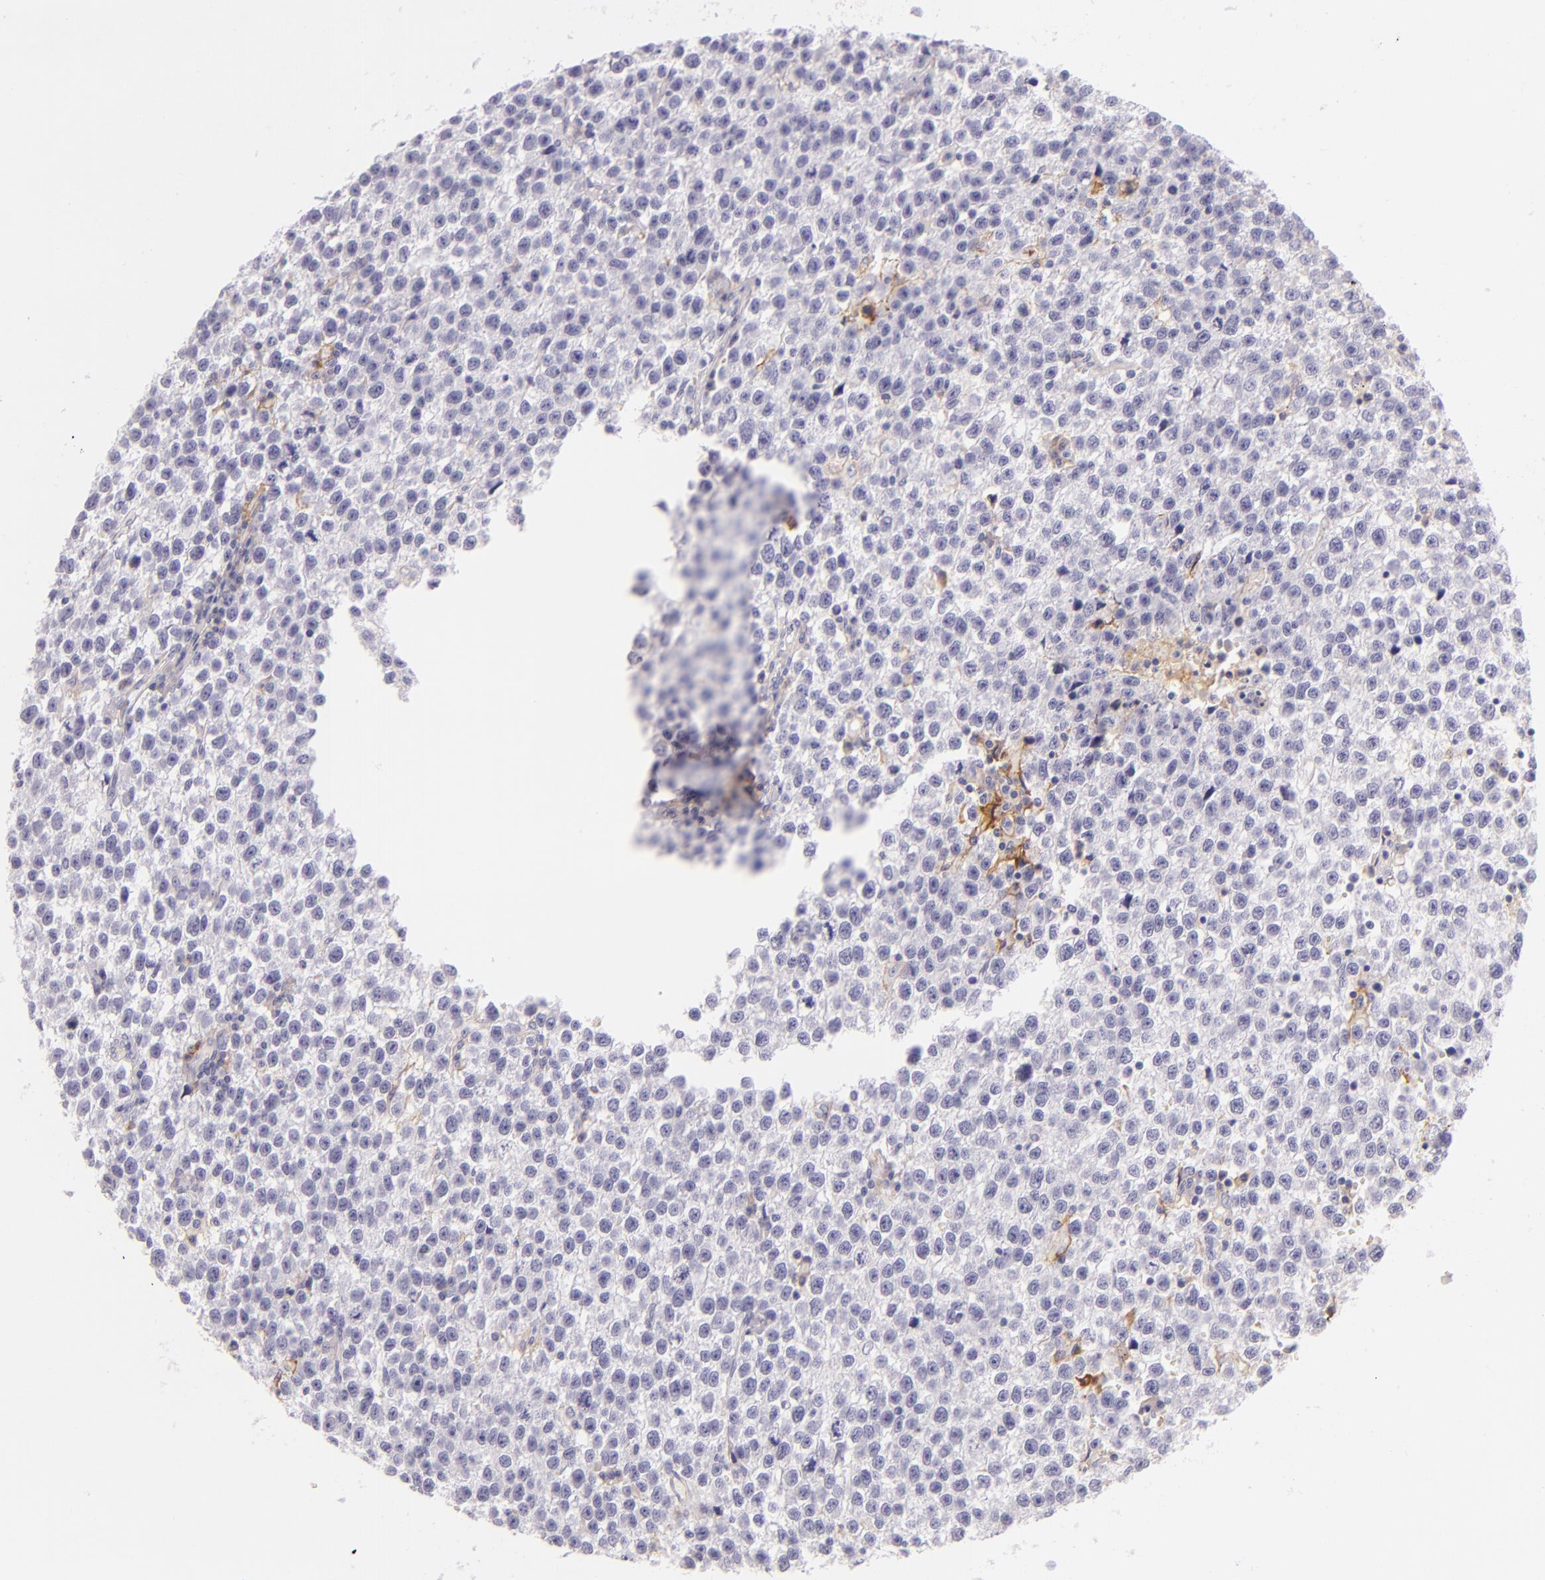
{"staining": {"intensity": "negative", "quantity": "none", "location": "none"}, "tissue": "testis cancer", "cell_type": "Tumor cells", "image_type": "cancer", "snomed": [{"axis": "morphology", "description": "Seminoma, NOS"}, {"axis": "topography", "description": "Testis"}], "caption": "The micrograph displays no staining of tumor cells in testis cancer (seminoma). The staining was performed using DAB to visualize the protein expression in brown, while the nuclei were stained in blue with hematoxylin (Magnification: 20x).", "gene": "ICAM1", "patient": {"sex": "male", "age": 35}}